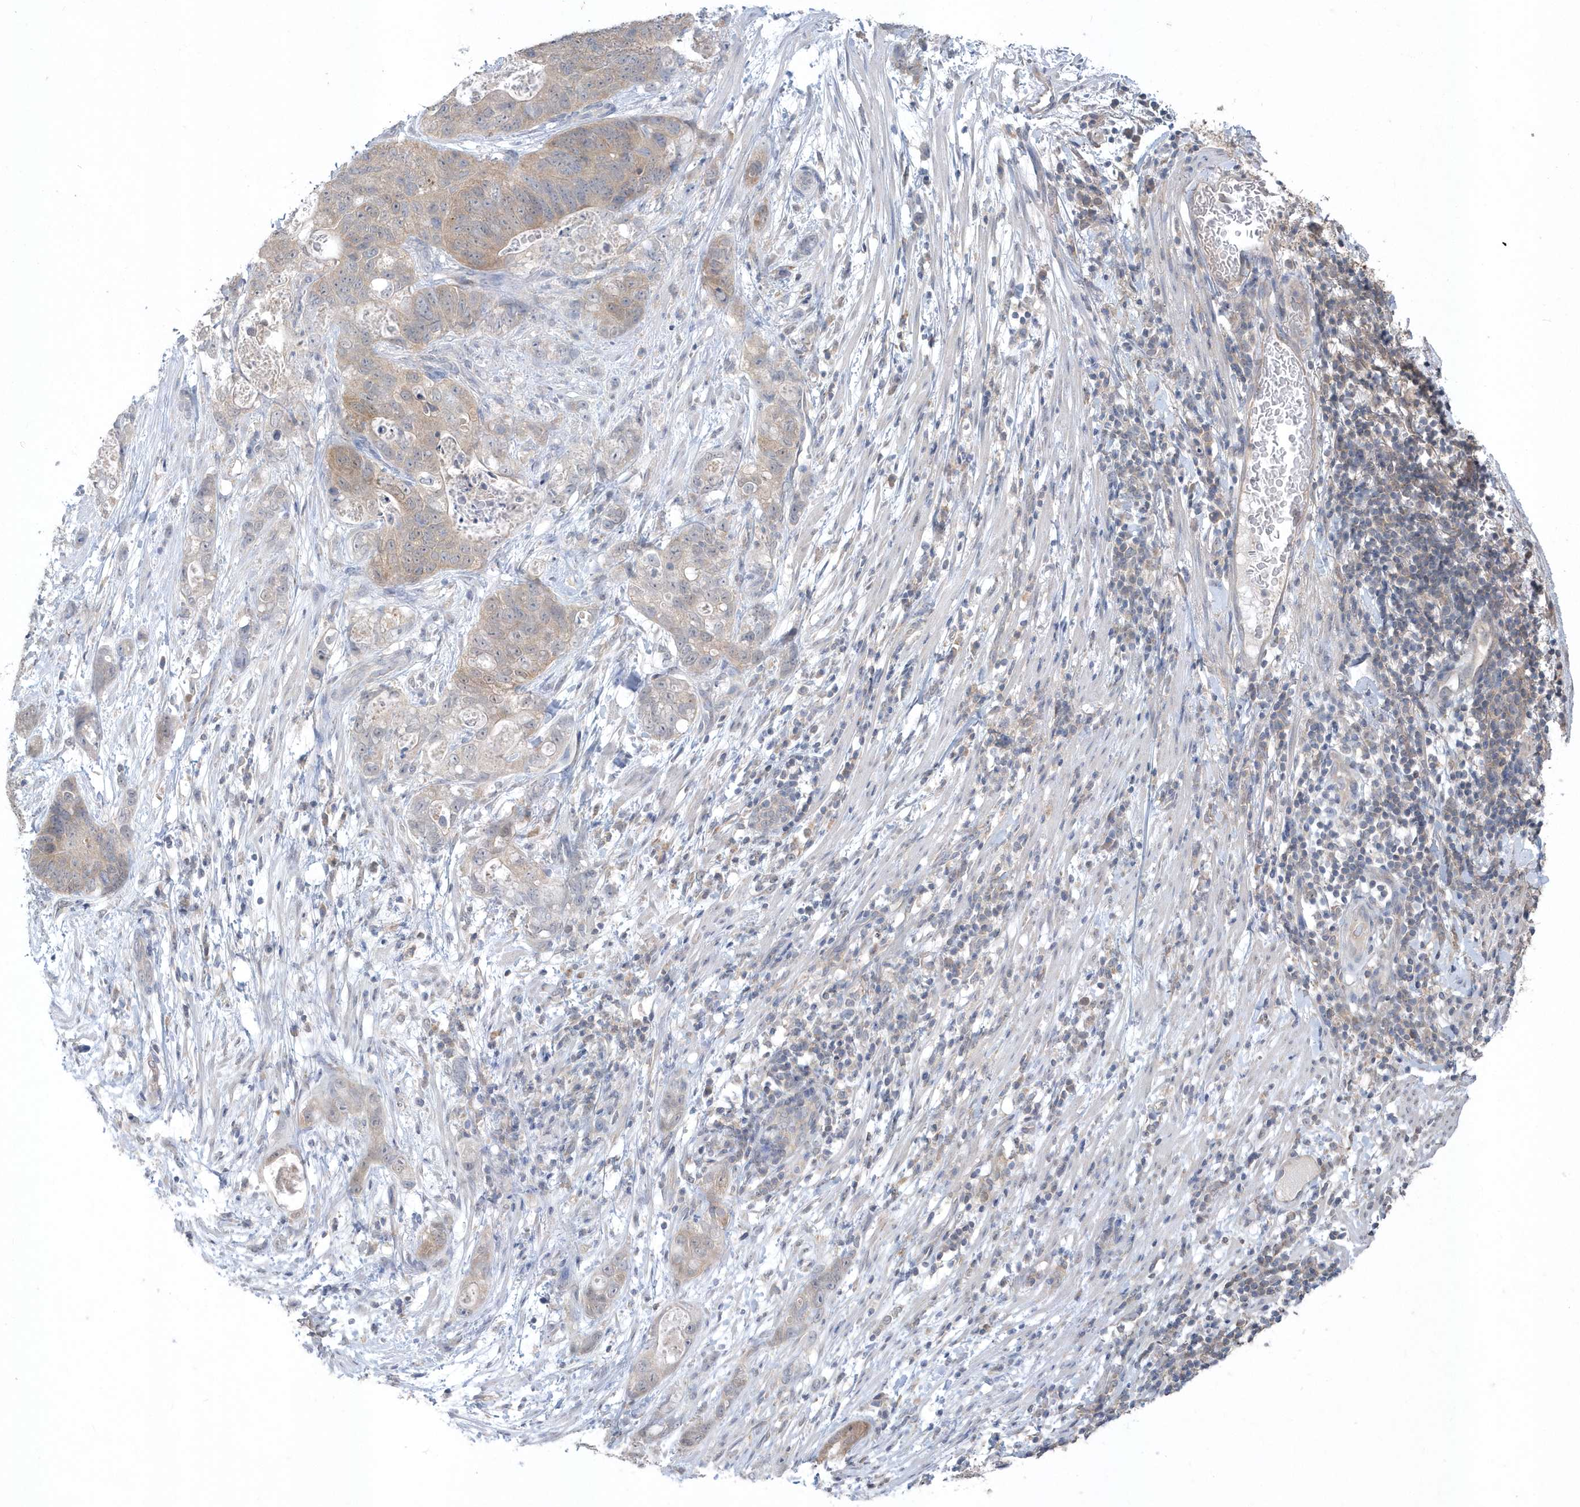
{"staining": {"intensity": "moderate", "quantity": ">75%", "location": "cytoplasmic/membranous"}, "tissue": "stomach cancer", "cell_type": "Tumor cells", "image_type": "cancer", "snomed": [{"axis": "morphology", "description": "Normal tissue, NOS"}, {"axis": "morphology", "description": "Adenocarcinoma, NOS"}, {"axis": "topography", "description": "Stomach"}], "caption": "Protein analysis of stomach adenocarcinoma tissue exhibits moderate cytoplasmic/membranous staining in approximately >75% of tumor cells. The staining is performed using DAB brown chromogen to label protein expression. The nuclei are counter-stained blue using hematoxylin.", "gene": "AKR7A2", "patient": {"sex": "female", "age": 89}}